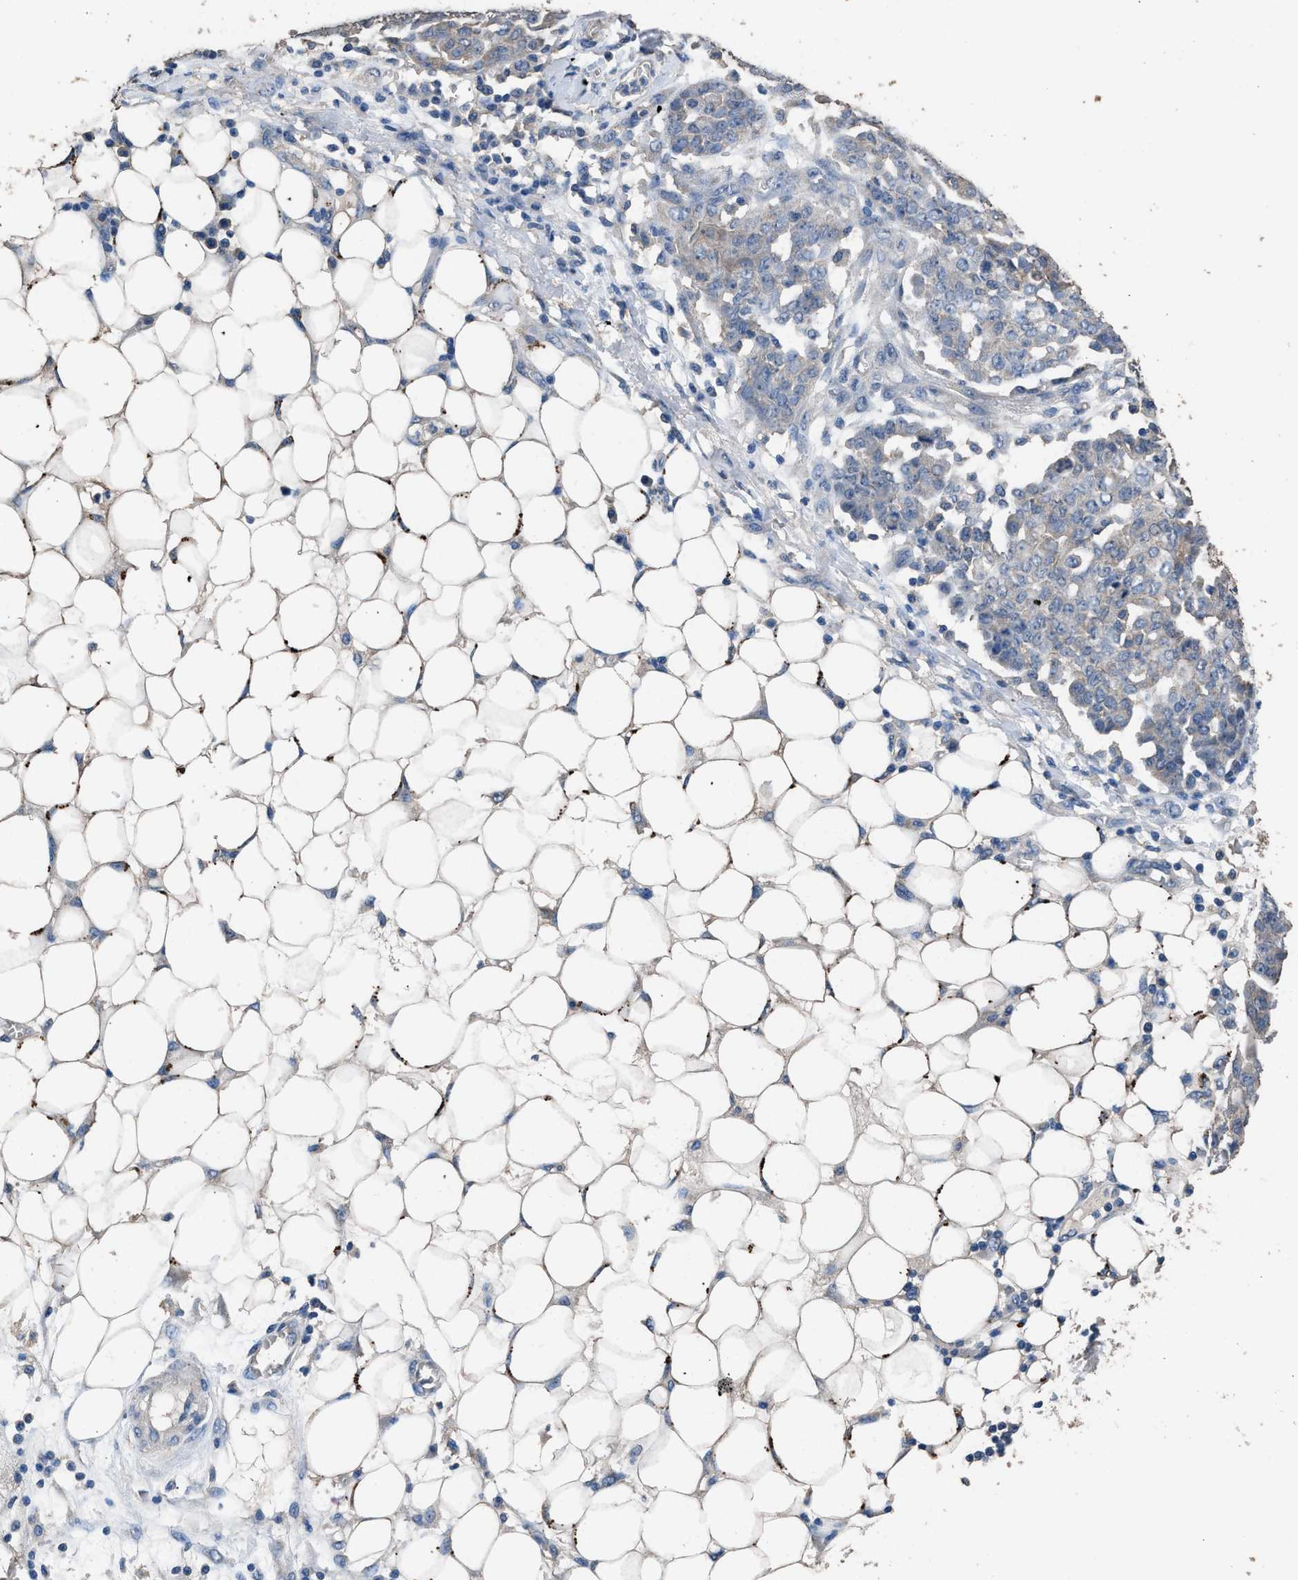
{"staining": {"intensity": "weak", "quantity": "<25%", "location": "cytoplasmic/membranous"}, "tissue": "ovarian cancer", "cell_type": "Tumor cells", "image_type": "cancer", "snomed": [{"axis": "morphology", "description": "Cystadenocarcinoma, serous, NOS"}, {"axis": "topography", "description": "Soft tissue"}, {"axis": "topography", "description": "Ovary"}], "caption": "A histopathology image of human ovarian serous cystadenocarcinoma is negative for staining in tumor cells.", "gene": "ITSN1", "patient": {"sex": "female", "age": 57}}